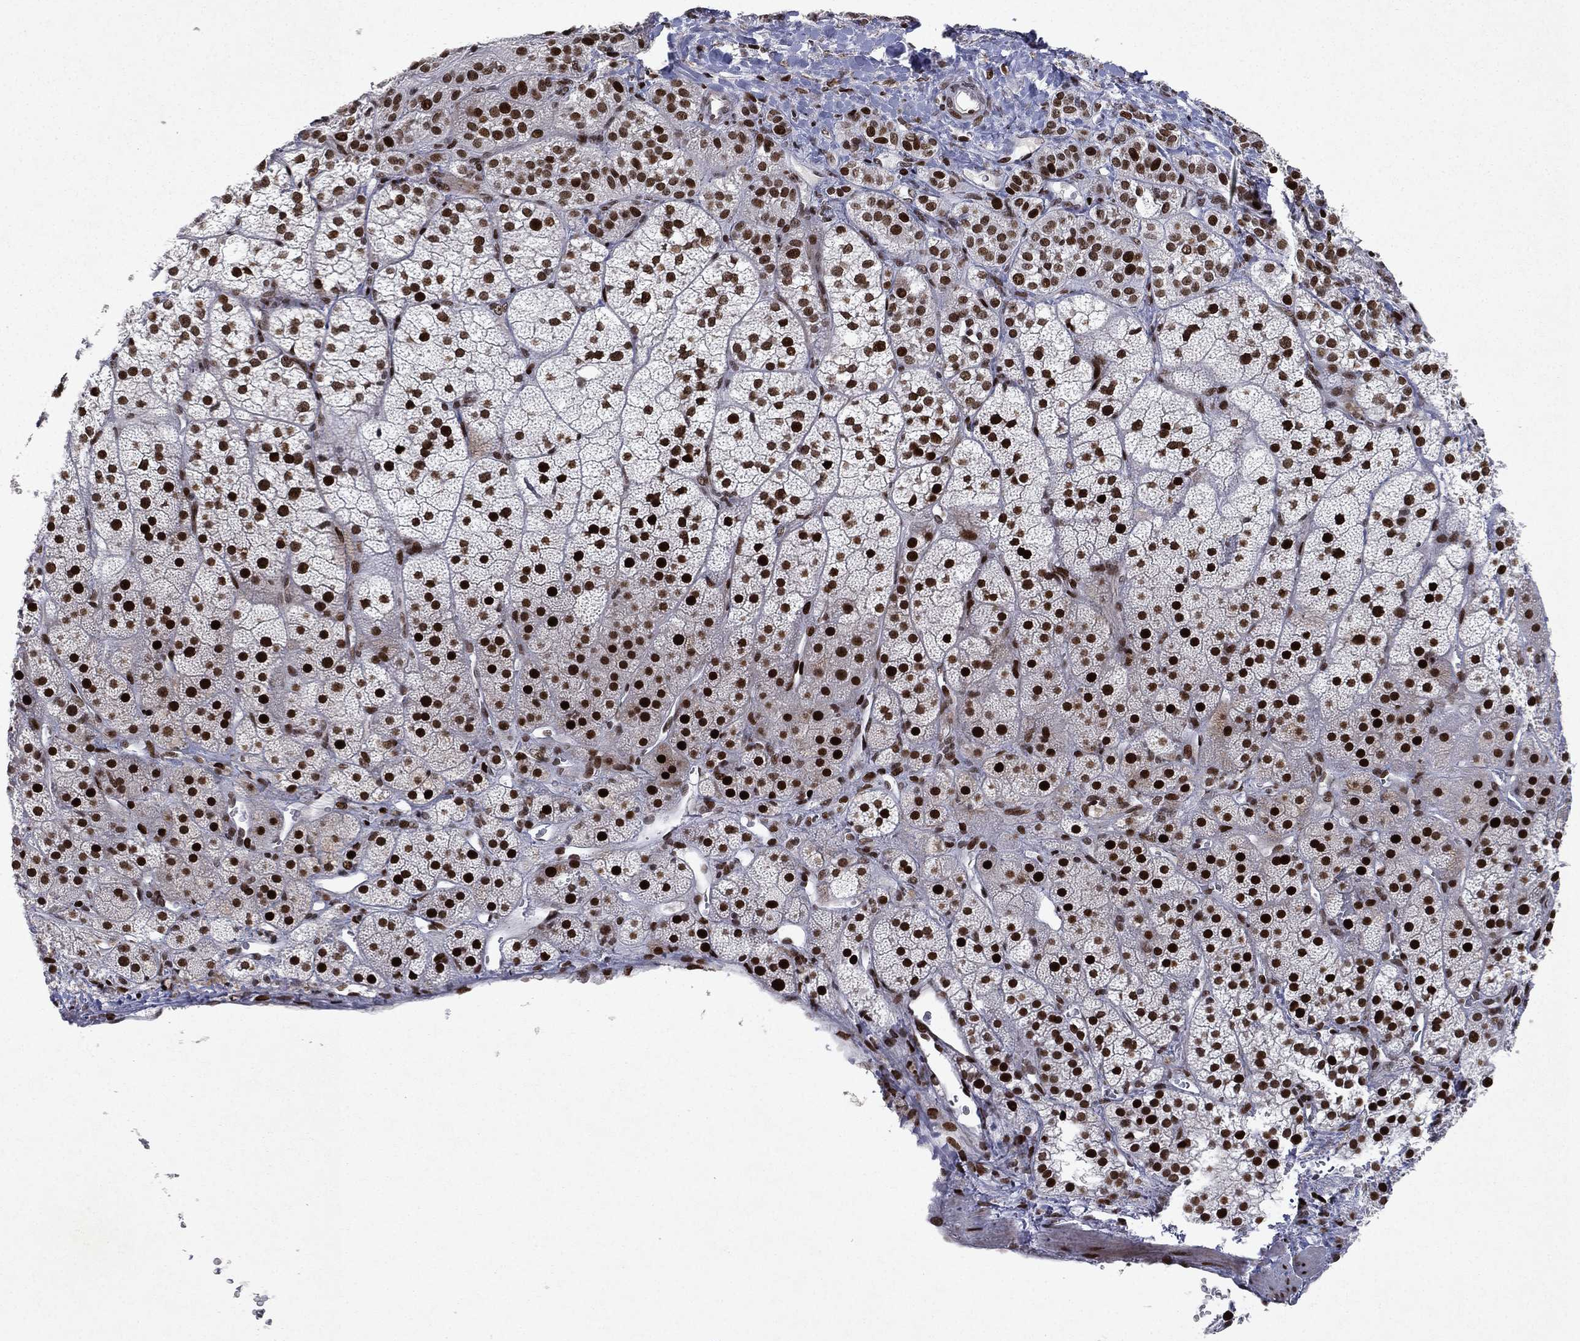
{"staining": {"intensity": "strong", "quantity": ">75%", "location": "nuclear"}, "tissue": "adrenal gland", "cell_type": "Glandular cells", "image_type": "normal", "snomed": [{"axis": "morphology", "description": "Normal tissue, NOS"}, {"axis": "topography", "description": "Adrenal gland"}], "caption": "IHC of benign adrenal gland shows high levels of strong nuclear positivity in about >75% of glandular cells. (DAB IHC, brown staining for protein, blue staining for nuclei).", "gene": "RTF1", "patient": {"sex": "male", "age": 57}}